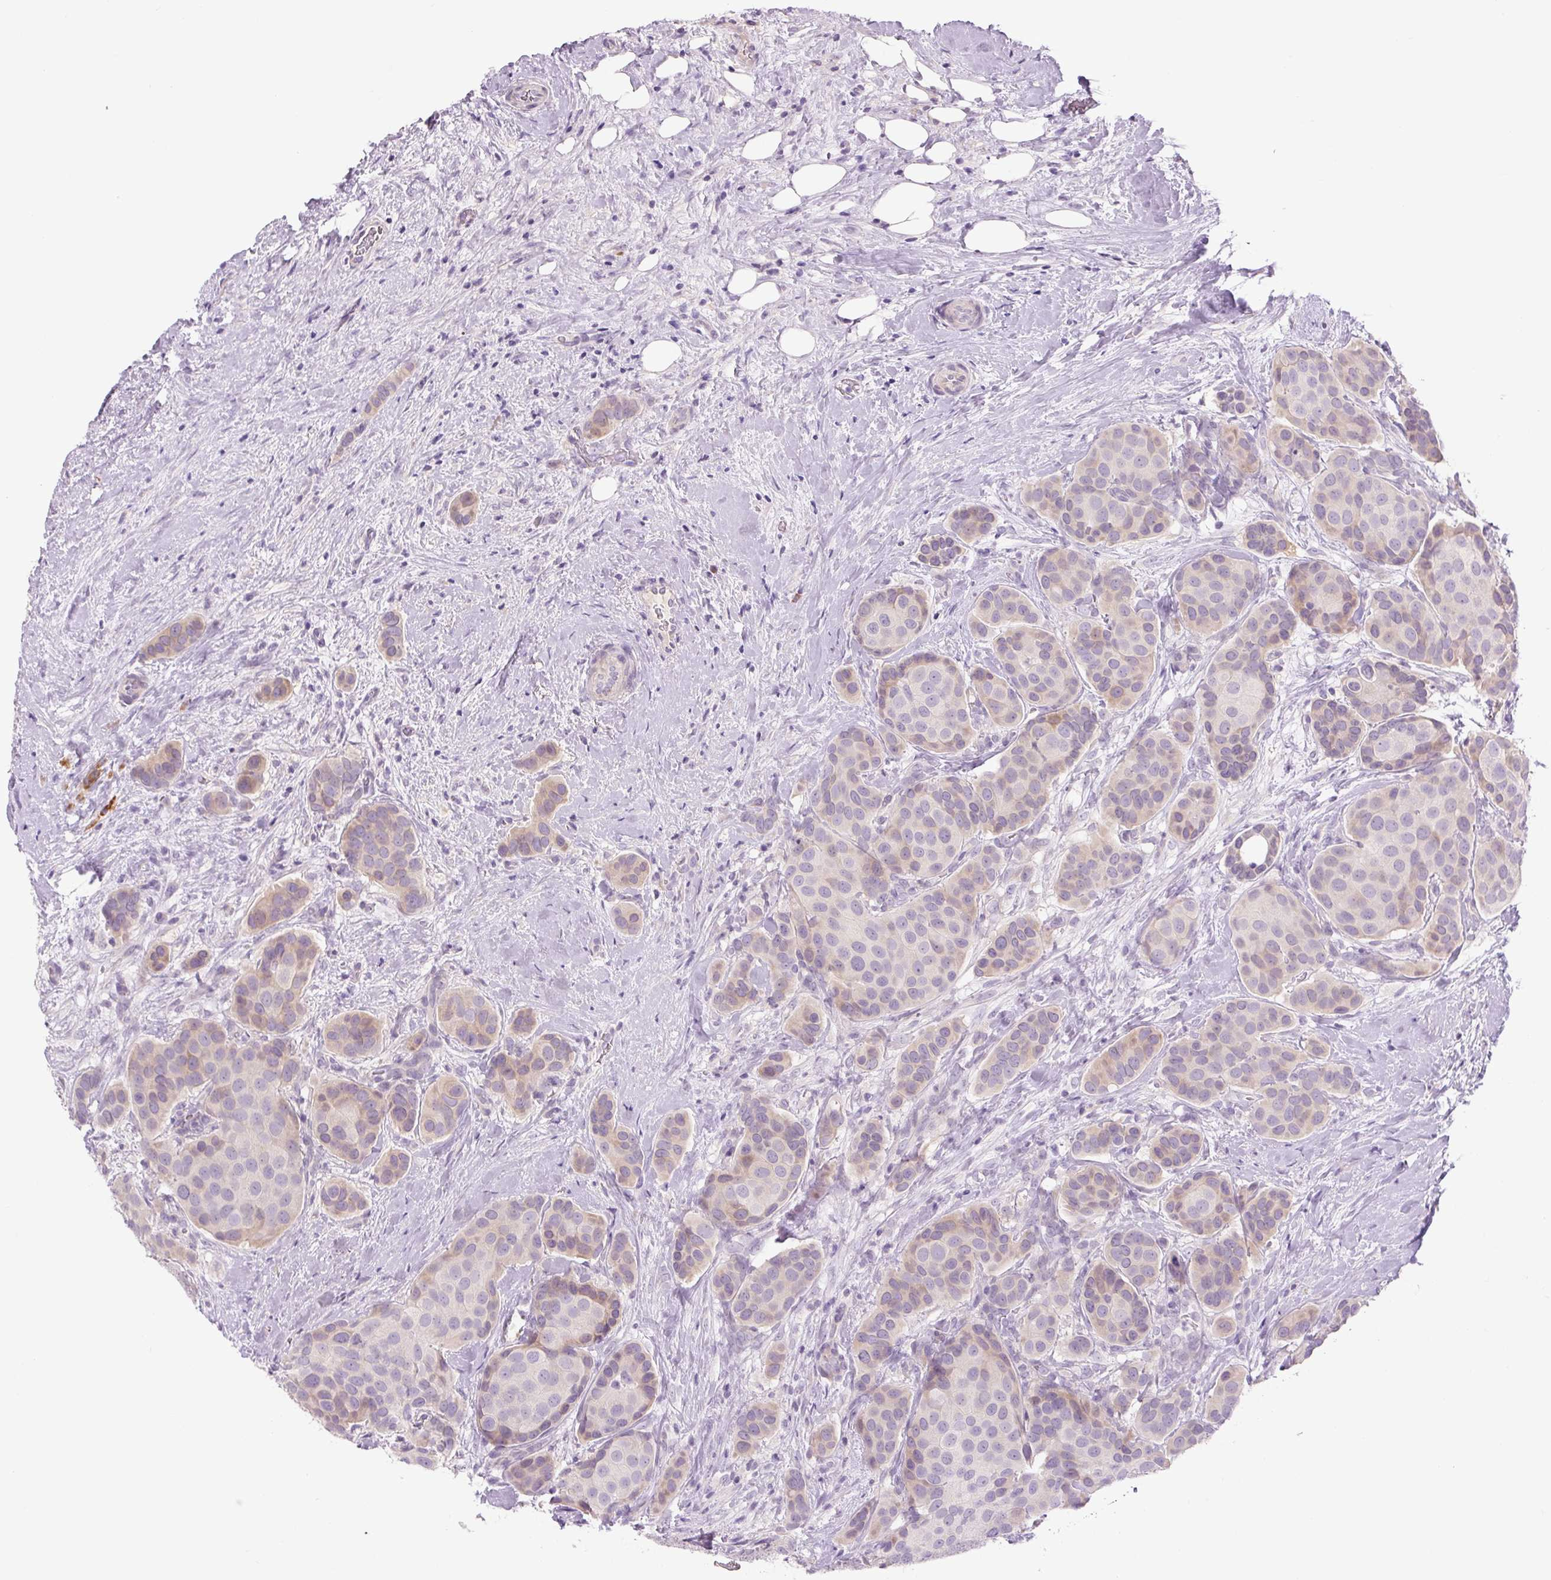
{"staining": {"intensity": "weak", "quantity": "<25%", "location": "cytoplasmic/membranous"}, "tissue": "breast cancer", "cell_type": "Tumor cells", "image_type": "cancer", "snomed": [{"axis": "morphology", "description": "Duct carcinoma"}, {"axis": "topography", "description": "Breast"}], "caption": "This photomicrograph is of invasive ductal carcinoma (breast) stained with IHC to label a protein in brown with the nuclei are counter-stained blue. There is no expression in tumor cells. (Brightfield microscopy of DAB immunohistochemistry (IHC) at high magnification).", "gene": "TMEM100", "patient": {"sex": "female", "age": 70}}